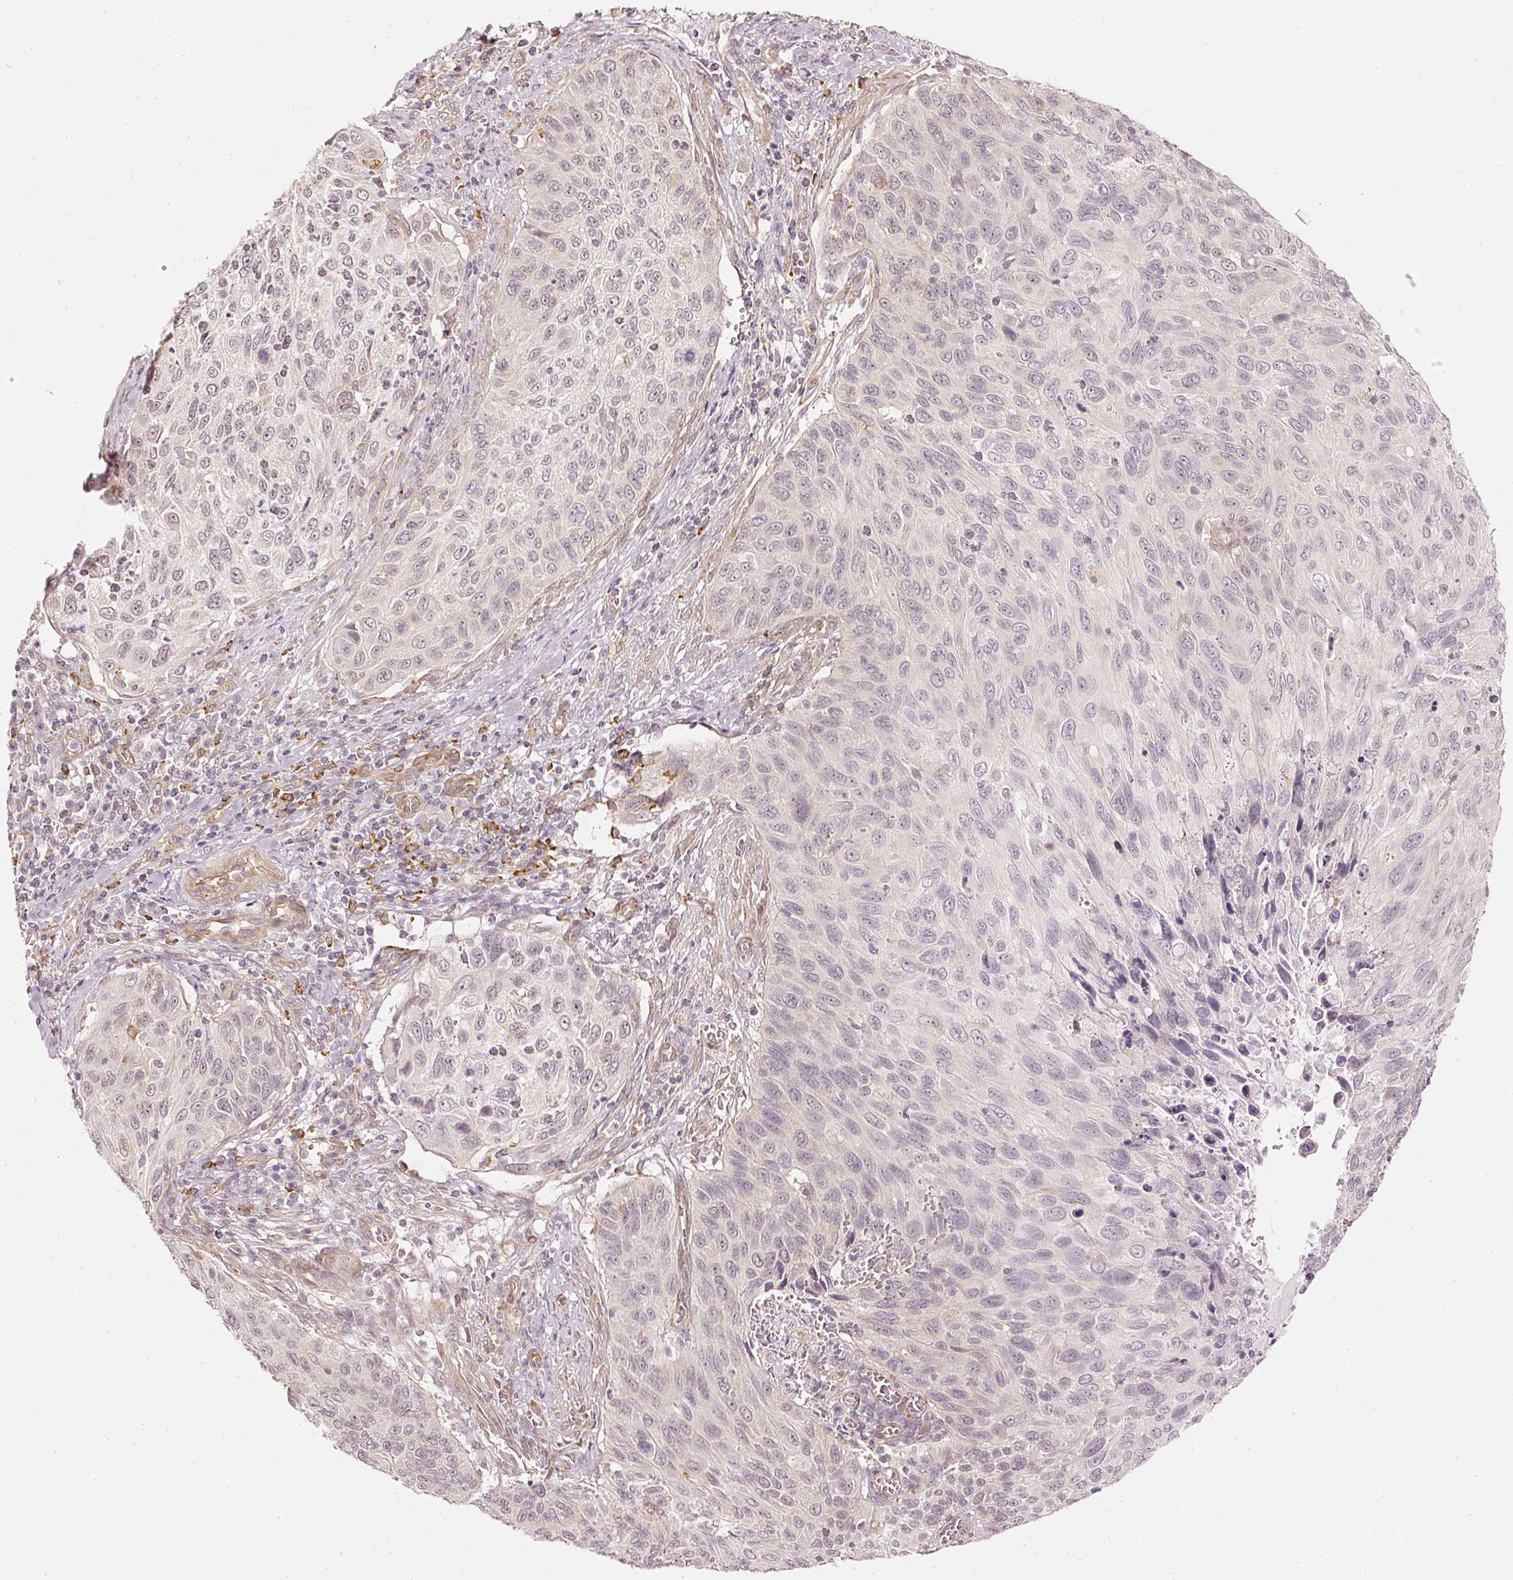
{"staining": {"intensity": "negative", "quantity": "none", "location": "none"}, "tissue": "cervical cancer", "cell_type": "Tumor cells", "image_type": "cancer", "snomed": [{"axis": "morphology", "description": "Squamous cell carcinoma, NOS"}, {"axis": "topography", "description": "Cervix"}], "caption": "The image reveals no significant expression in tumor cells of squamous cell carcinoma (cervical).", "gene": "DRD2", "patient": {"sex": "female", "age": 70}}